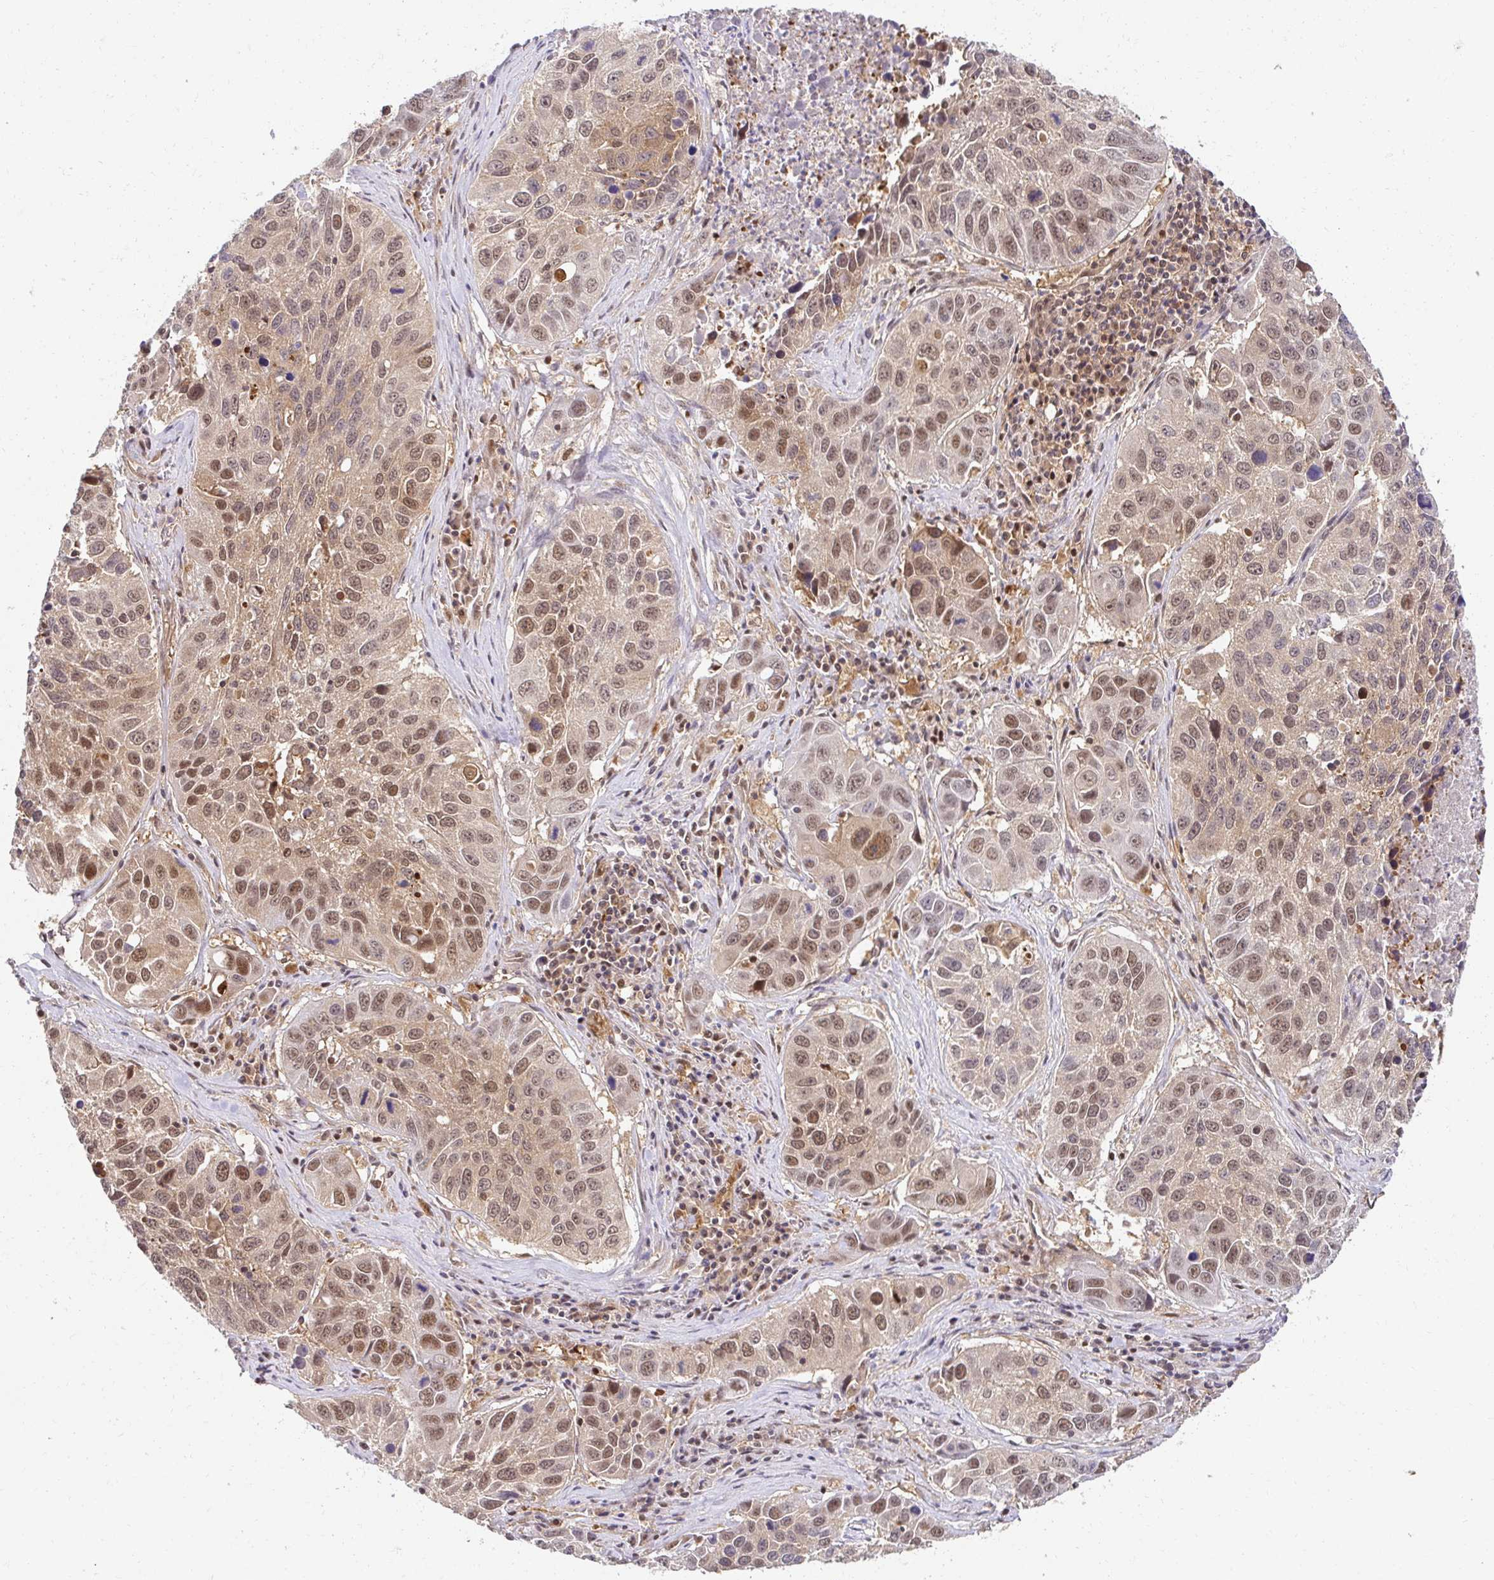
{"staining": {"intensity": "moderate", "quantity": ">75%", "location": "nuclear"}, "tissue": "lung cancer", "cell_type": "Tumor cells", "image_type": "cancer", "snomed": [{"axis": "morphology", "description": "Squamous cell carcinoma, NOS"}, {"axis": "topography", "description": "Lung"}], "caption": "Tumor cells show moderate nuclear expression in approximately >75% of cells in lung cancer (squamous cell carcinoma). (brown staining indicates protein expression, while blue staining denotes nuclei).", "gene": "PSMA4", "patient": {"sex": "female", "age": 61}}